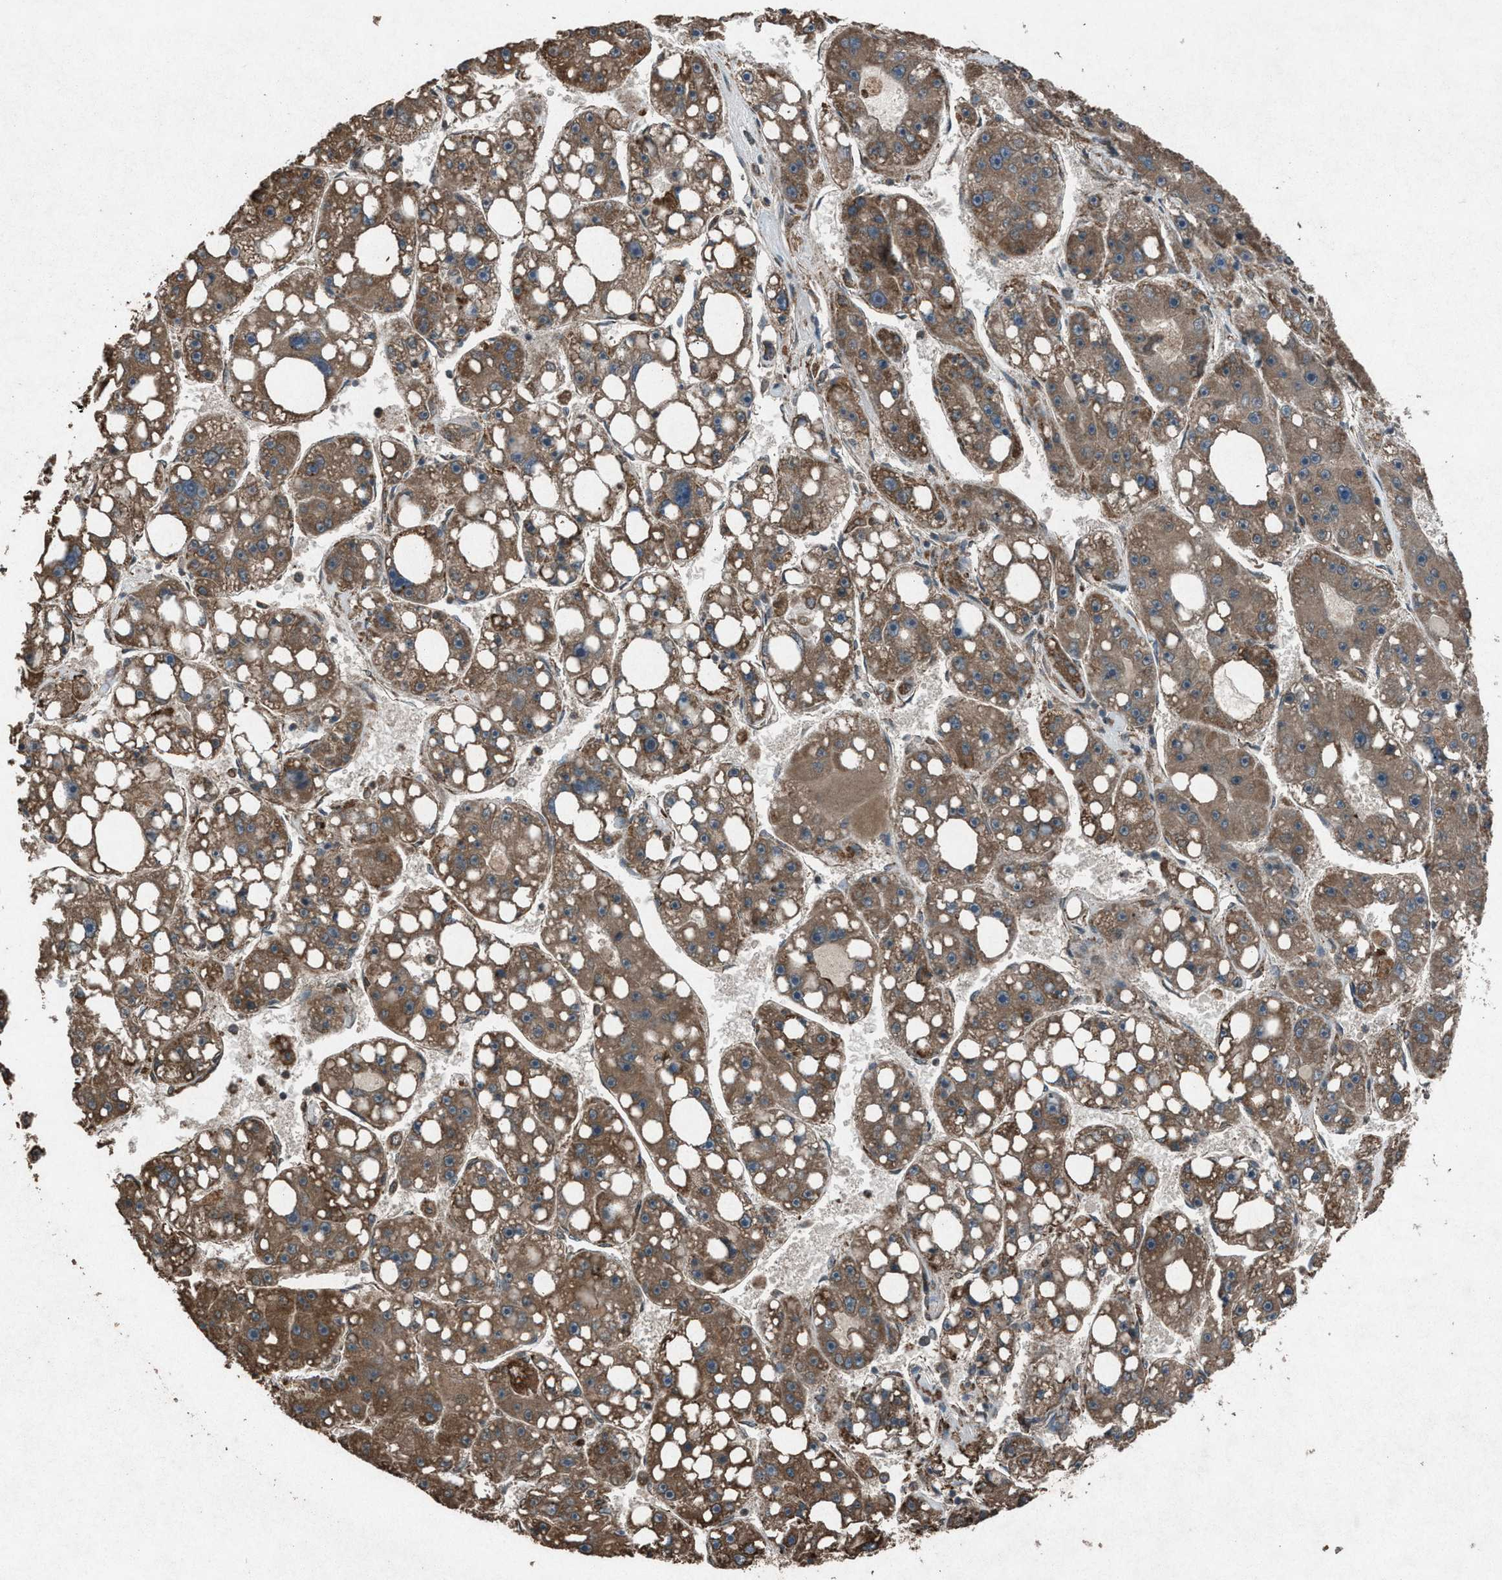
{"staining": {"intensity": "moderate", "quantity": ">75%", "location": "cytoplasmic/membranous"}, "tissue": "liver cancer", "cell_type": "Tumor cells", "image_type": "cancer", "snomed": [{"axis": "morphology", "description": "Carcinoma, Hepatocellular, NOS"}, {"axis": "topography", "description": "Liver"}], "caption": "IHC of human liver hepatocellular carcinoma shows medium levels of moderate cytoplasmic/membranous staining in approximately >75% of tumor cells. (DAB (3,3'-diaminobenzidine) IHC with brightfield microscopy, high magnification).", "gene": "CALR", "patient": {"sex": "female", "age": 61}}